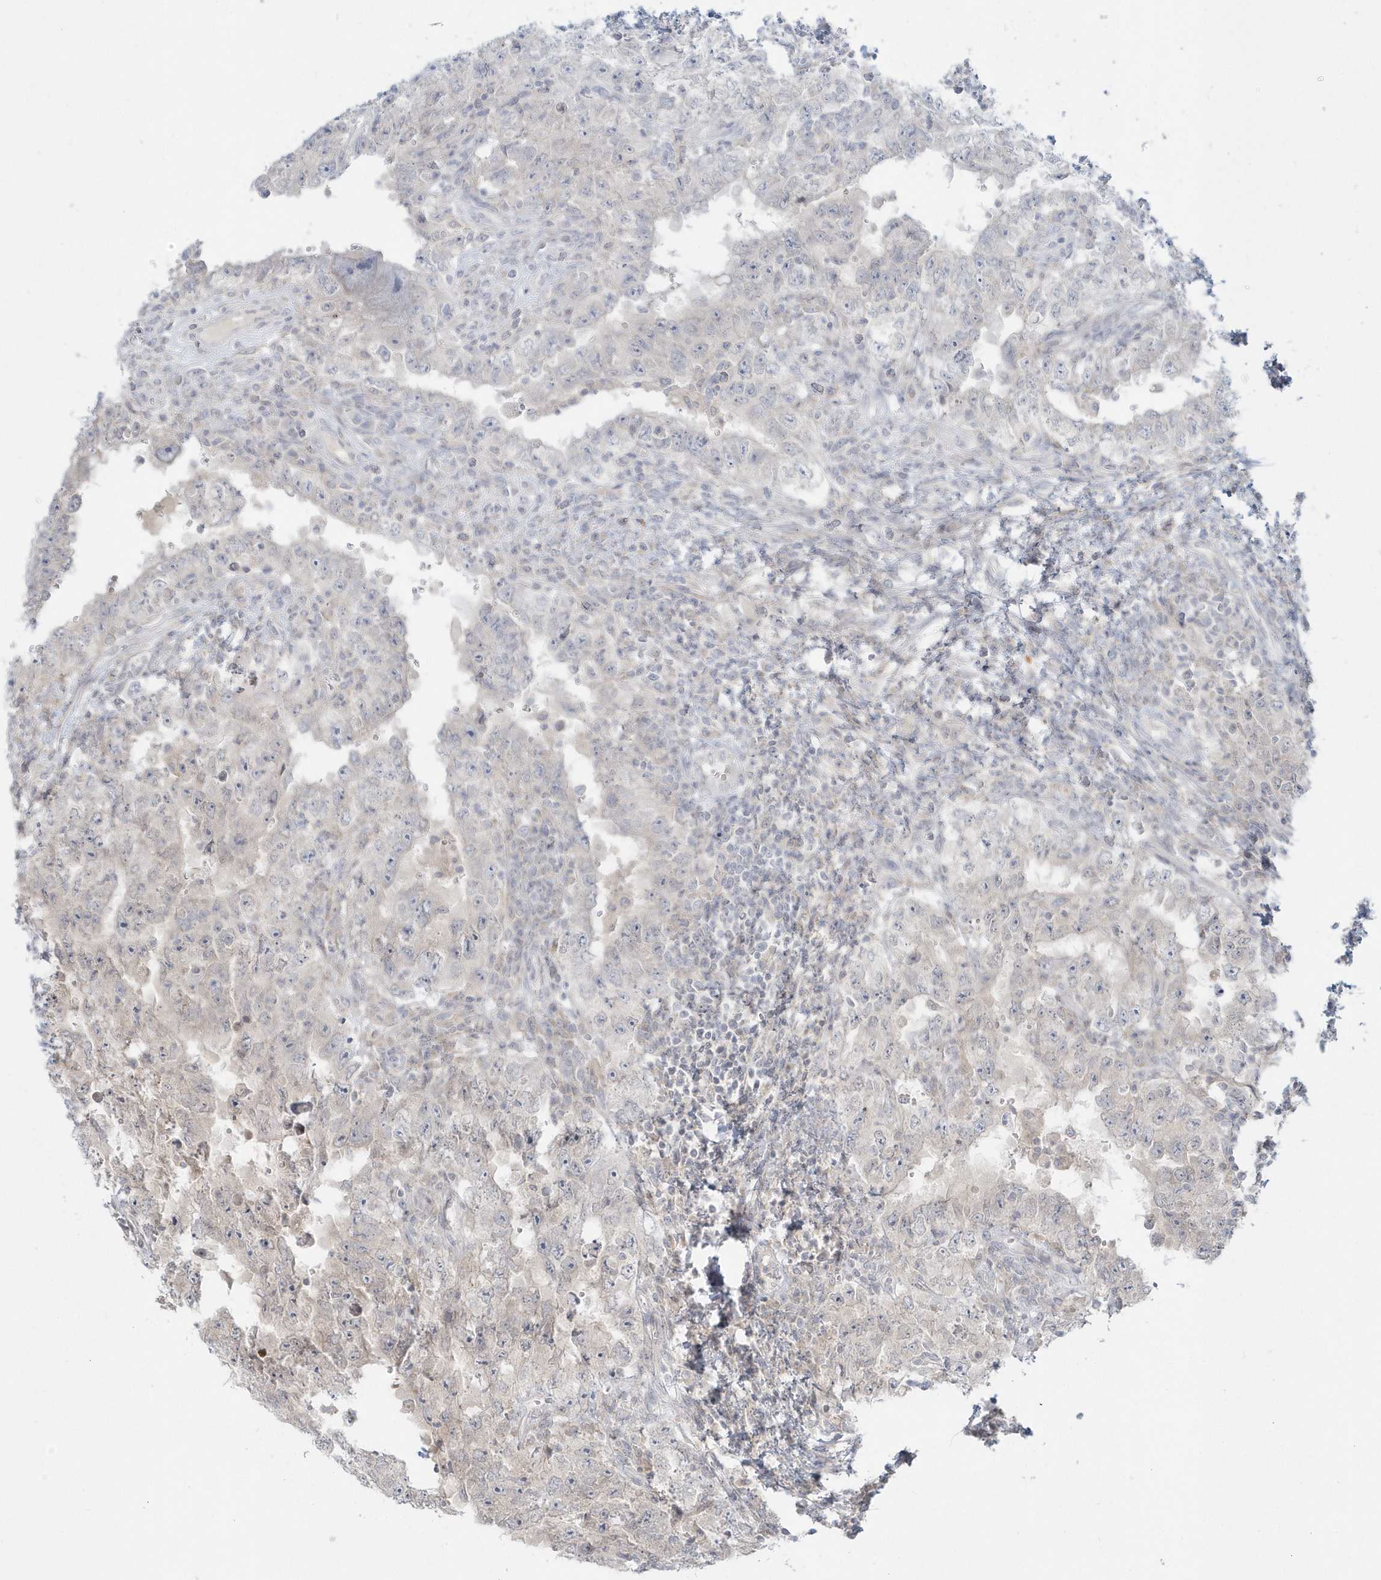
{"staining": {"intensity": "negative", "quantity": "none", "location": "none"}, "tissue": "testis cancer", "cell_type": "Tumor cells", "image_type": "cancer", "snomed": [{"axis": "morphology", "description": "Carcinoma, Embryonal, NOS"}, {"axis": "topography", "description": "Testis"}], "caption": "Testis cancer (embryonal carcinoma) was stained to show a protein in brown. There is no significant expression in tumor cells.", "gene": "BLTP3A", "patient": {"sex": "male", "age": 26}}